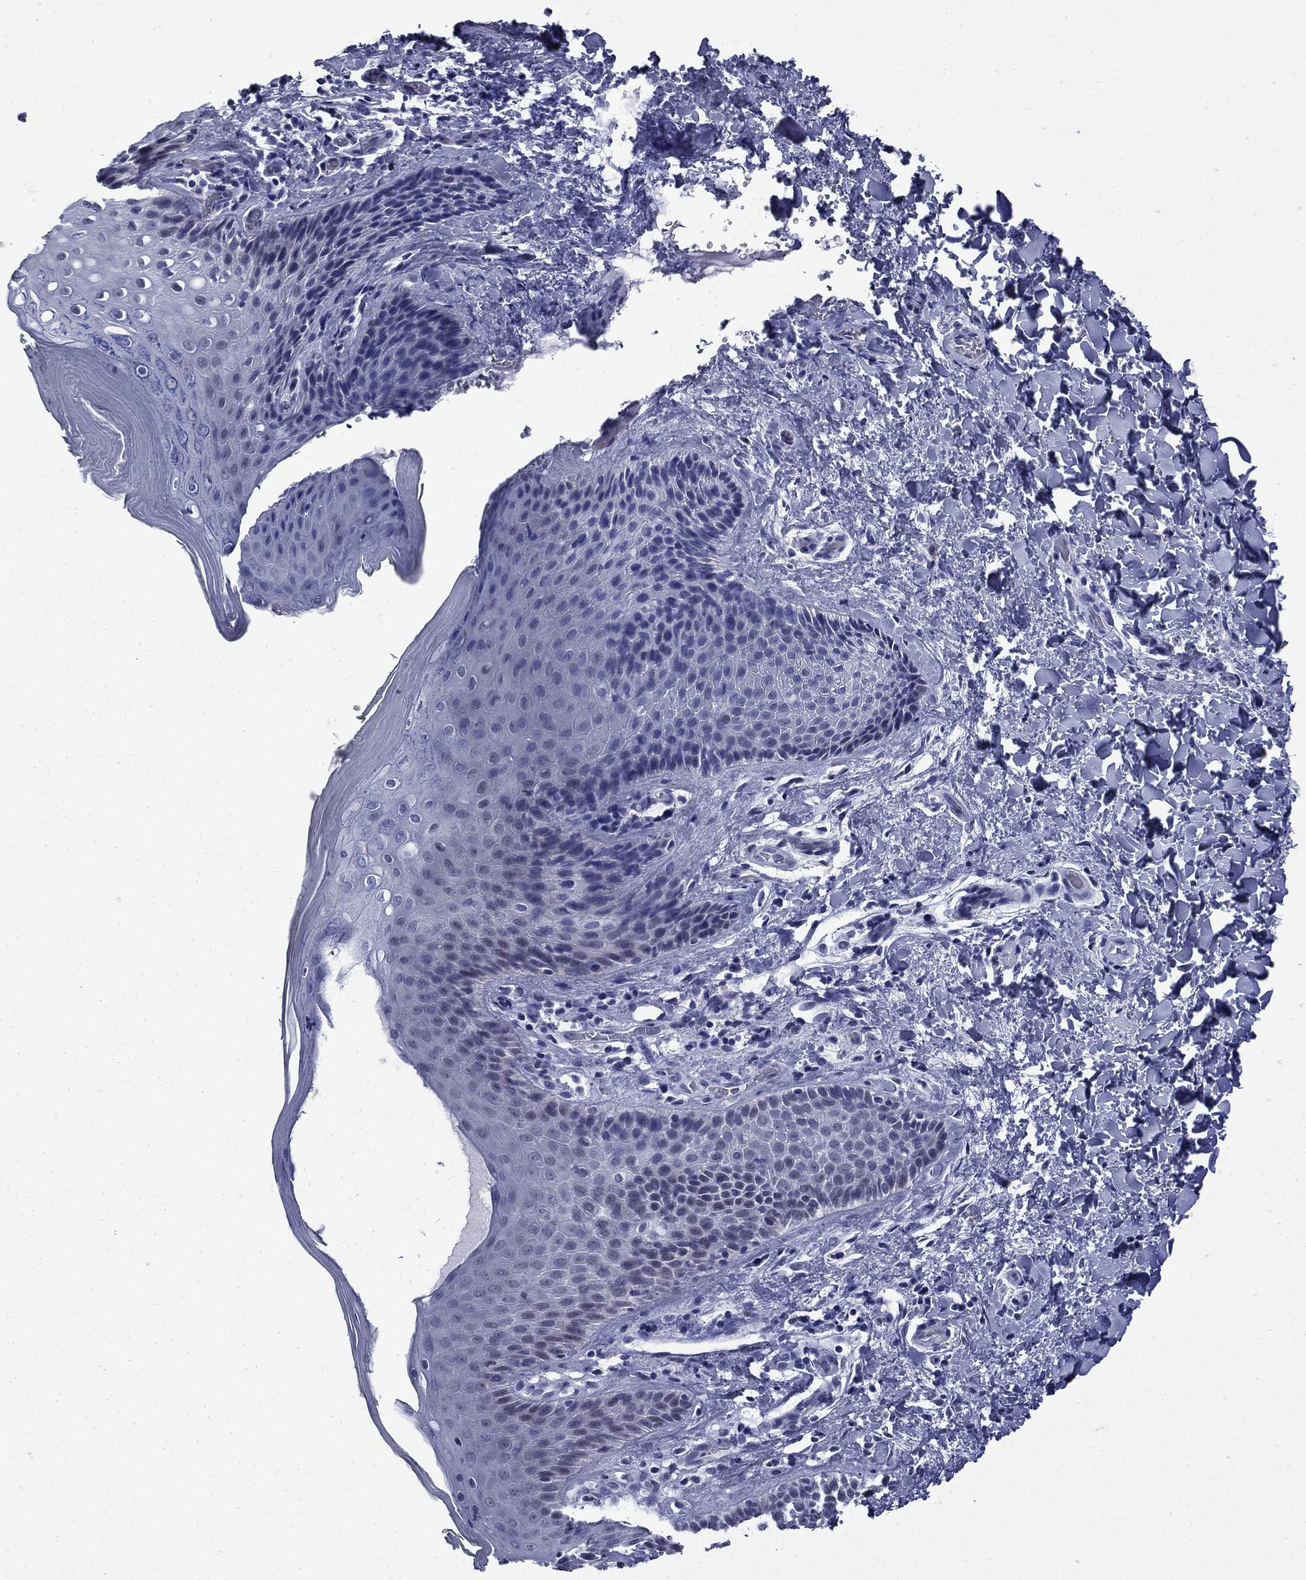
{"staining": {"intensity": "negative", "quantity": "none", "location": "none"}, "tissue": "skin", "cell_type": "Epidermal cells", "image_type": "normal", "snomed": [{"axis": "morphology", "description": "Normal tissue, NOS"}, {"axis": "topography", "description": "Anal"}], "caption": "Immunohistochemistry histopathology image of unremarkable skin: skin stained with DAB (3,3'-diaminobenzidine) displays no significant protein staining in epidermal cells.", "gene": "MGARP", "patient": {"sex": "male", "age": 36}}